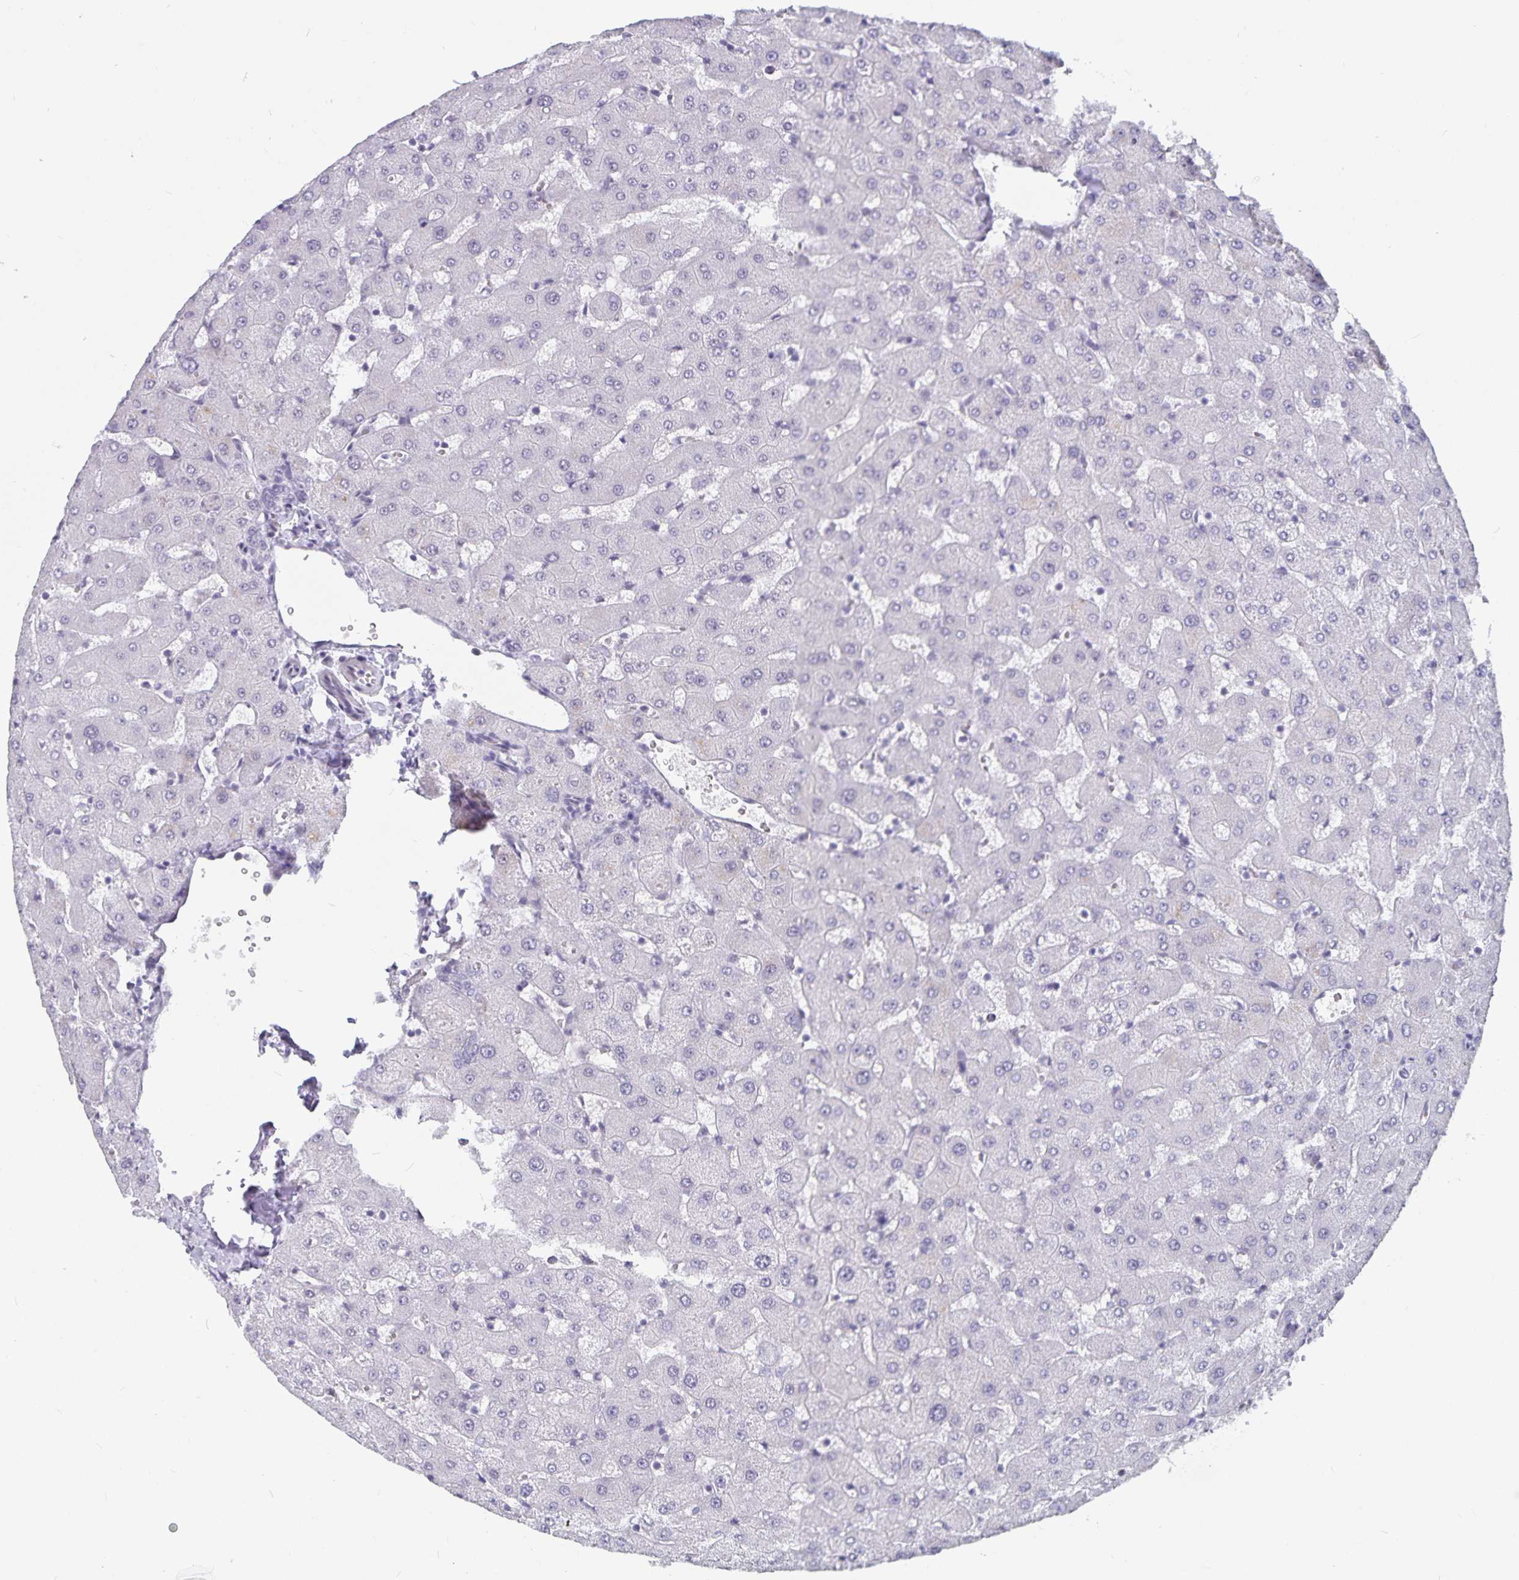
{"staining": {"intensity": "negative", "quantity": "none", "location": "none"}, "tissue": "liver", "cell_type": "Cholangiocytes", "image_type": "normal", "snomed": [{"axis": "morphology", "description": "Normal tissue, NOS"}, {"axis": "topography", "description": "Liver"}], "caption": "Immunohistochemistry histopathology image of normal liver stained for a protein (brown), which reveals no expression in cholangiocytes.", "gene": "PBX2", "patient": {"sex": "female", "age": 63}}